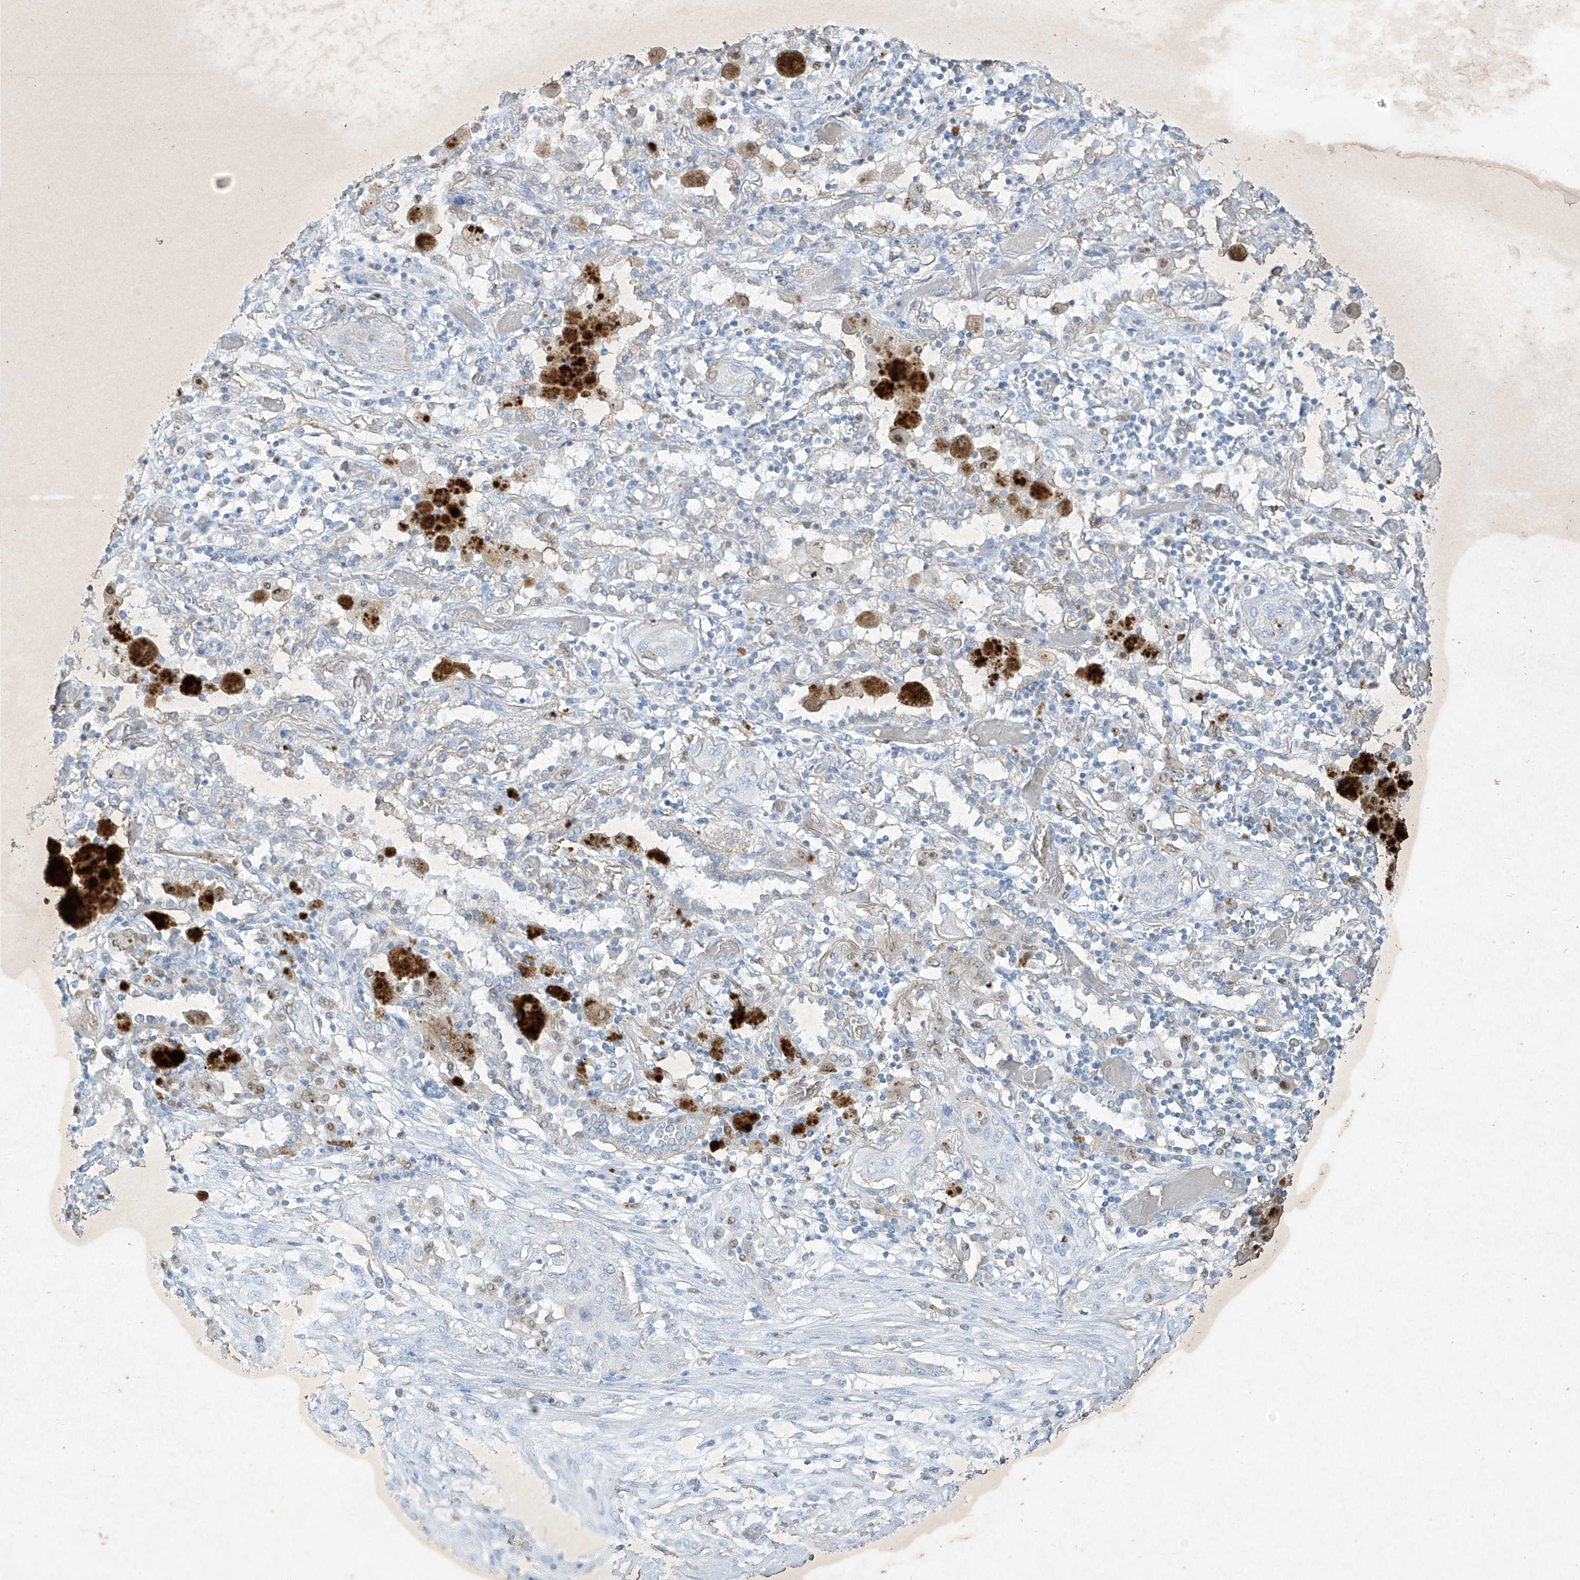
{"staining": {"intensity": "negative", "quantity": "none", "location": "none"}, "tissue": "lung cancer", "cell_type": "Tumor cells", "image_type": "cancer", "snomed": [{"axis": "morphology", "description": "Squamous cell carcinoma, NOS"}, {"axis": "topography", "description": "Lung"}], "caption": "Human squamous cell carcinoma (lung) stained for a protein using immunohistochemistry demonstrates no staining in tumor cells.", "gene": "TUBE1", "patient": {"sex": "female", "age": 47}}